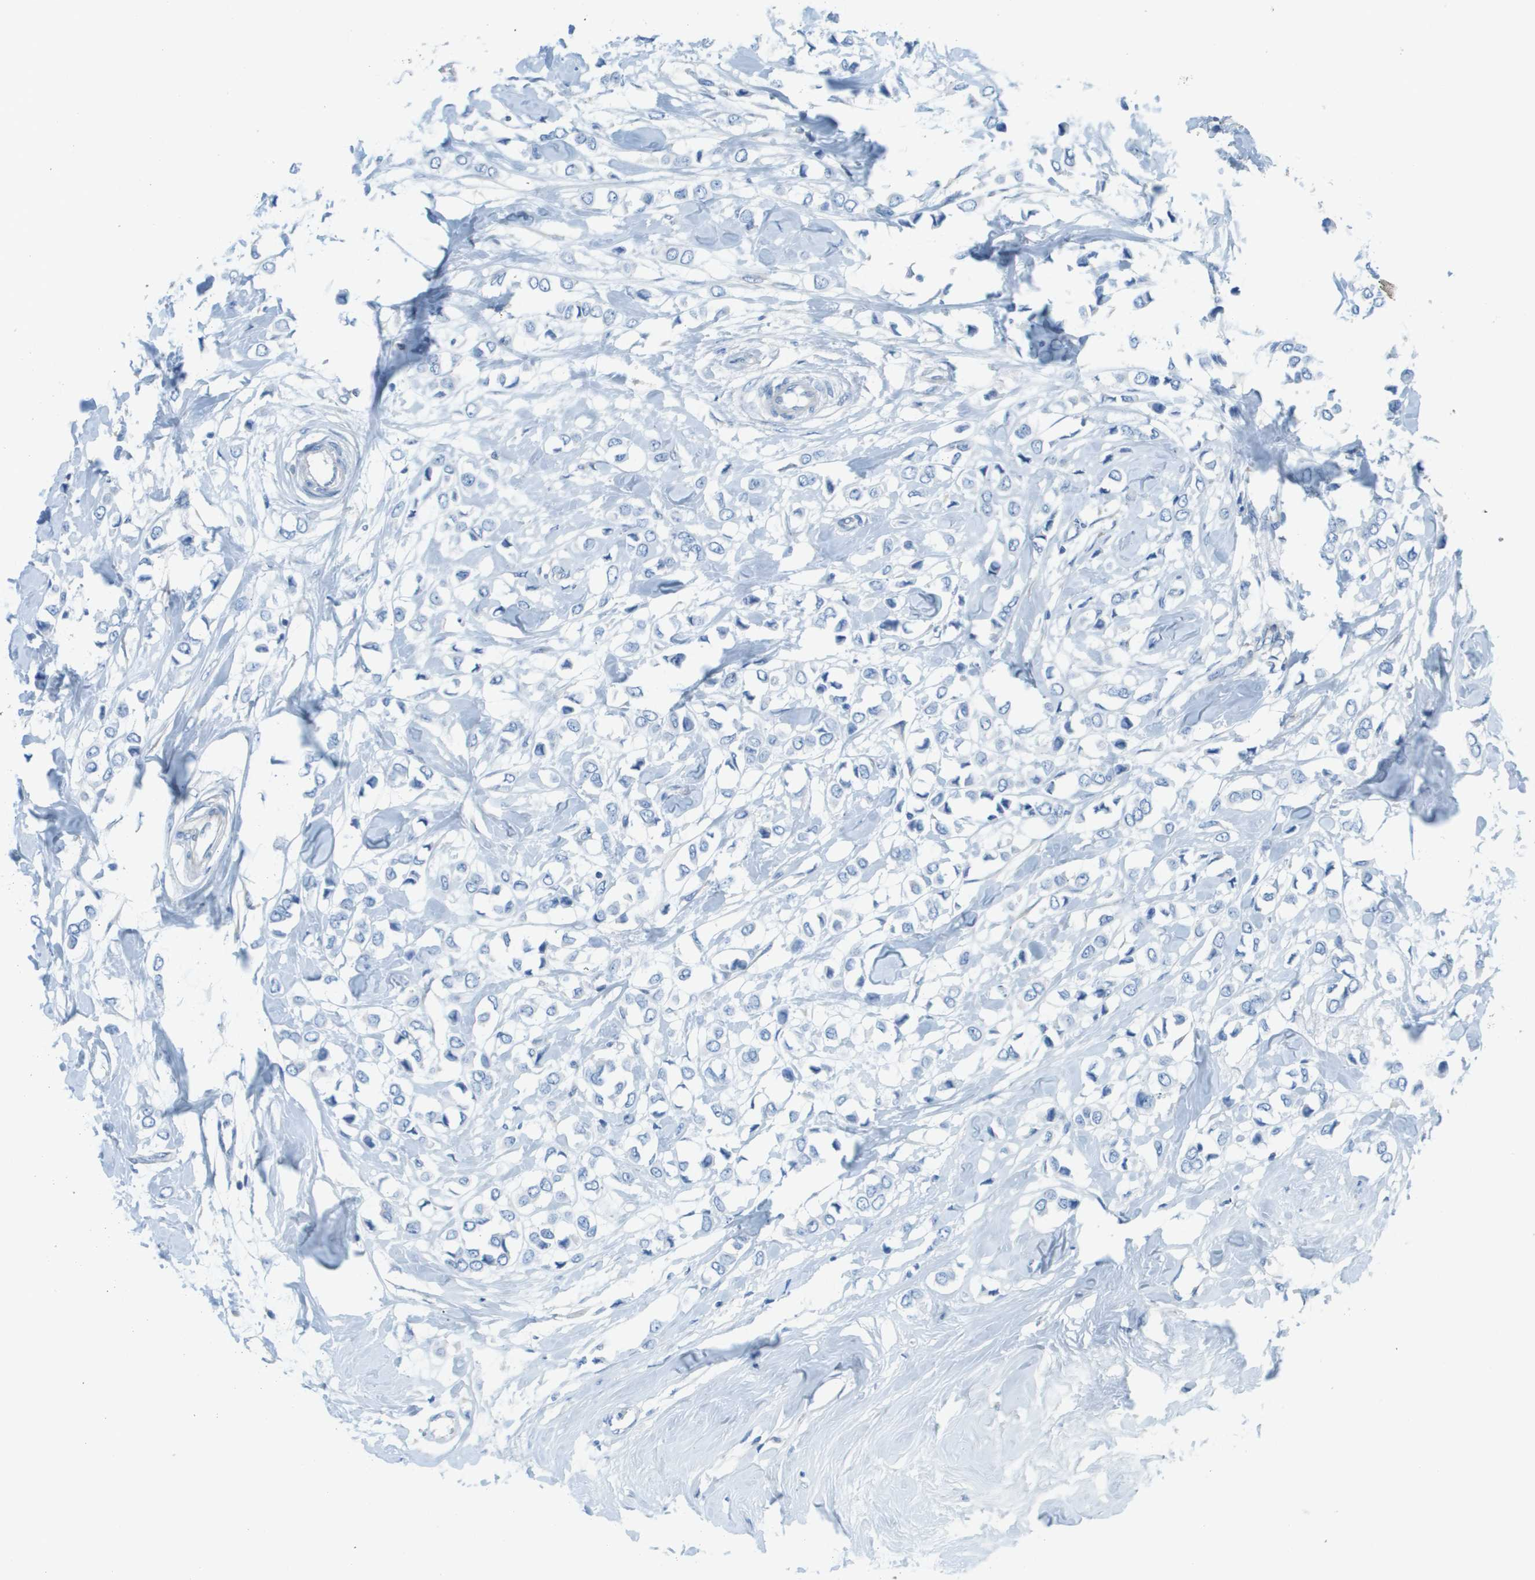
{"staining": {"intensity": "negative", "quantity": "none", "location": "none"}, "tissue": "breast cancer", "cell_type": "Tumor cells", "image_type": "cancer", "snomed": [{"axis": "morphology", "description": "Lobular carcinoma"}, {"axis": "topography", "description": "Breast"}], "caption": "An image of human breast lobular carcinoma is negative for staining in tumor cells.", "gene": "DNAJB11", "patient": {"sex": "female", "age": 51}}